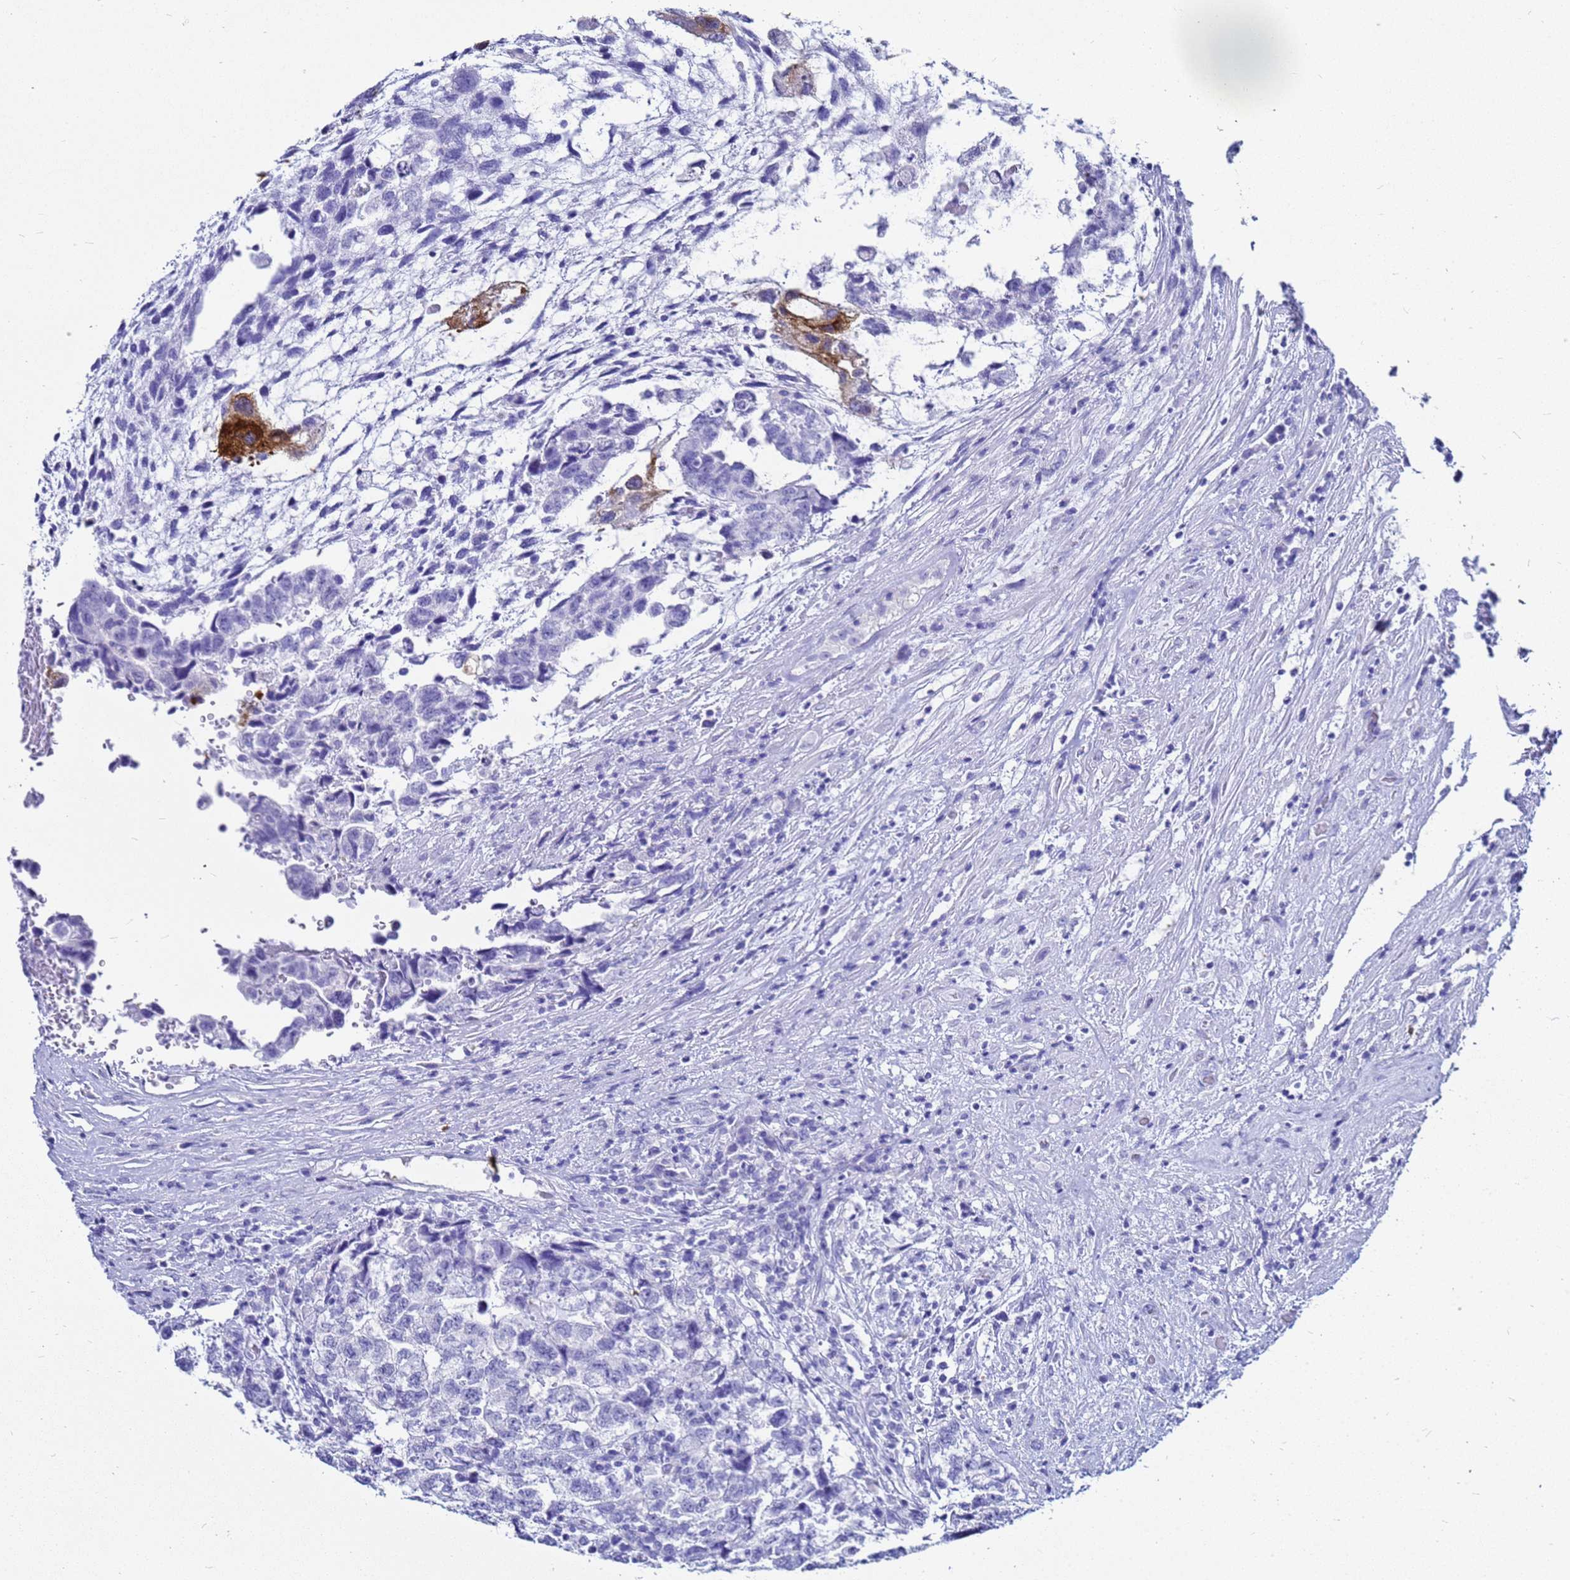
{"staining": {"intensity": "negative", "quantity": "none", "location": "none"}, "tissue": "testis cancer", "cell_type": "Tumor cells", "image_type": "cancer", "snomed": [{"axis": "morphology", "description": "Carcinoma, Embryonal, NOS"}, {"axis": "topography", "description": "Testis"}], "caption": "Immunohistochemistry of human testis cancer exhibits no staining in tumor cells.", "gene": "CKB", "patient": {"sex": "male", "age": 36}}